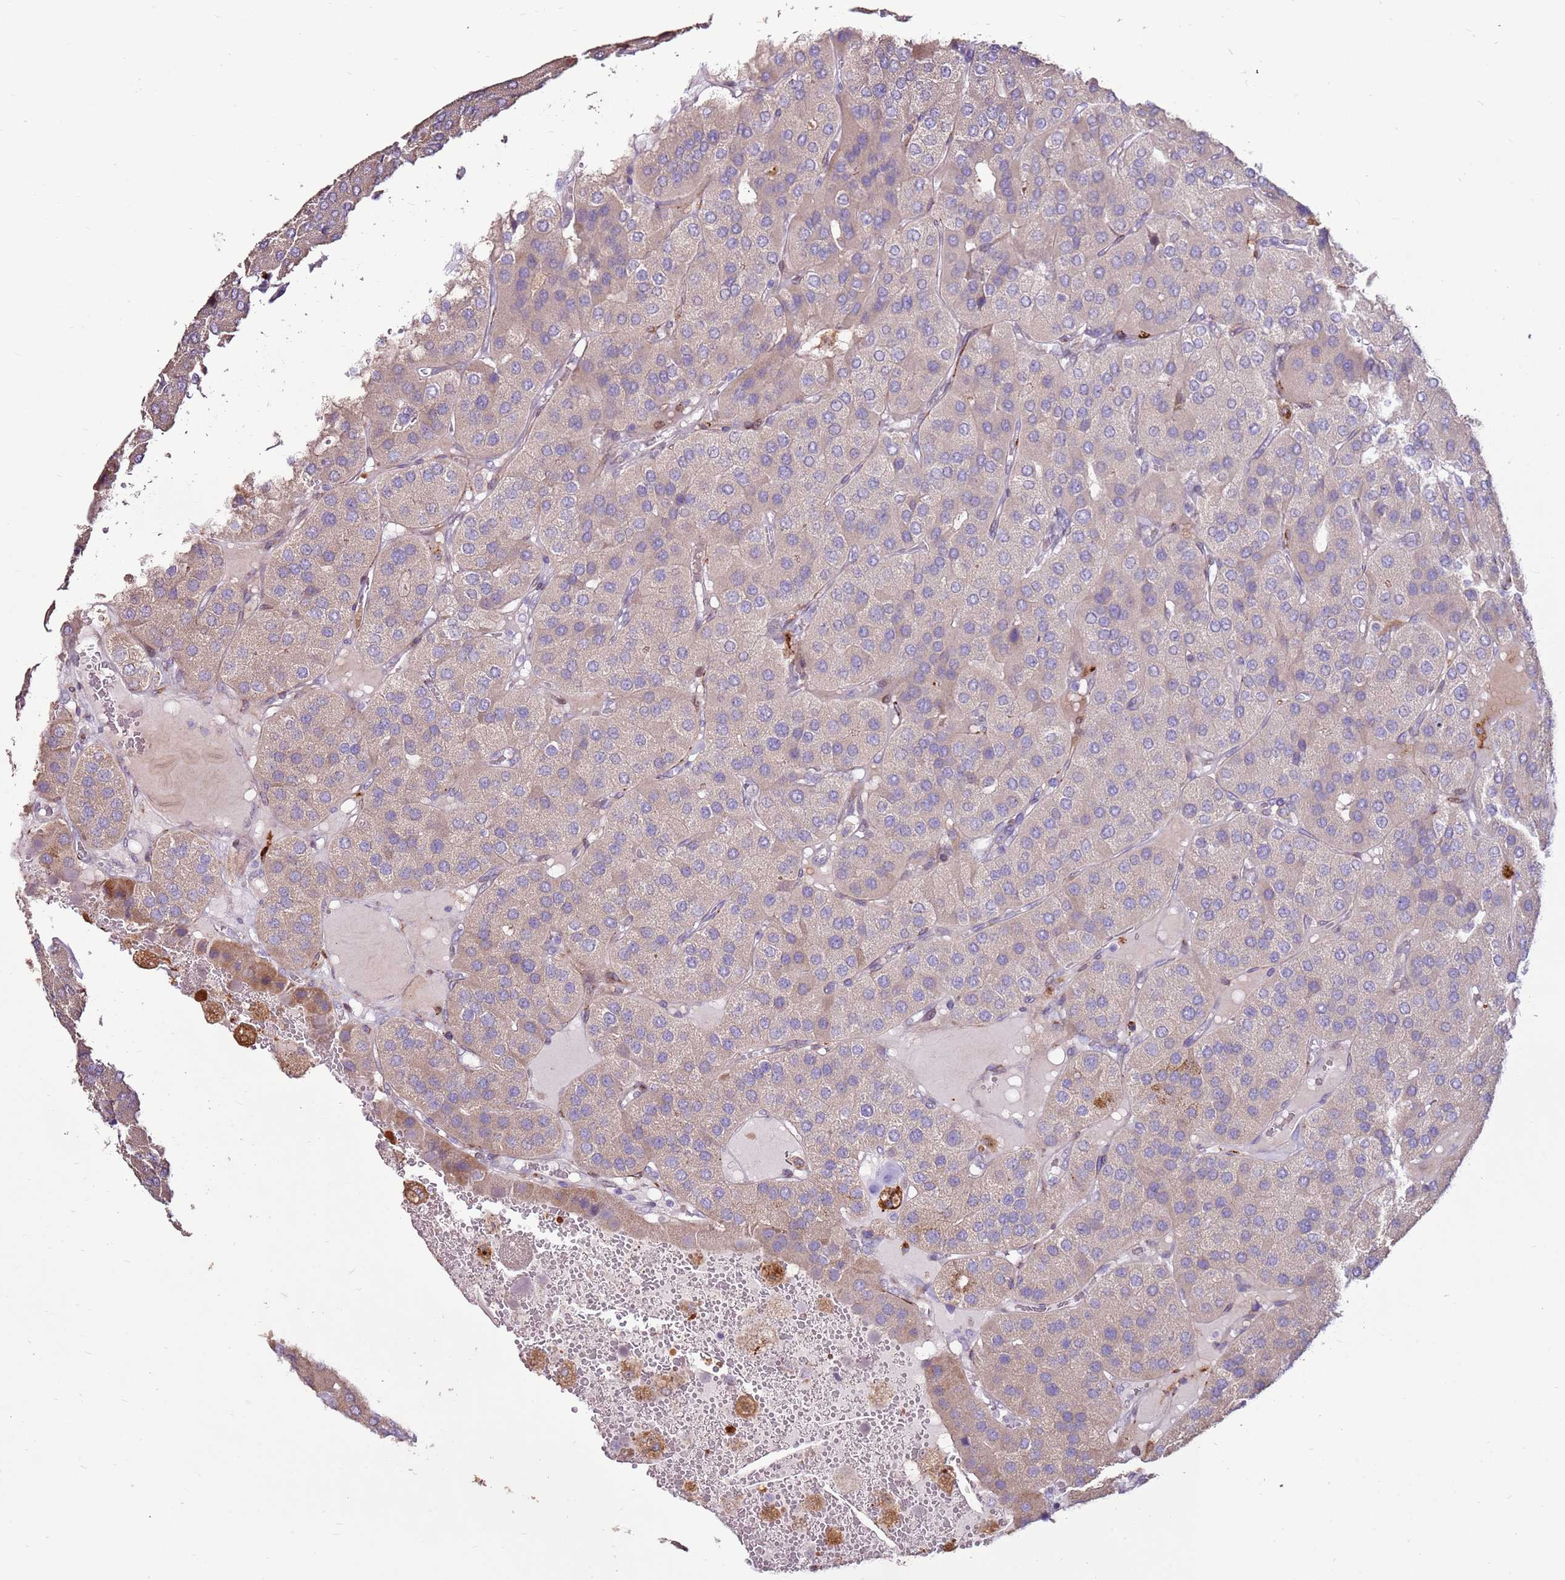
{"staining": {"intensity": "weak", "quantity": "<25%", "location": "cytoplasmic/membranous"}, "tissue": "parathyroid gland", "cell_type": "Glandular cells", "image_type": "normal", "snomed": [{"axis": "morphology", "description": "Normal tissue, NOS"}, {"axis": "morphology", "description": "Adenoma, NOS"}, {"axis": "topography", "description": "Parathyroid gland"}], "caption": "Immunohistochemical staining of unremarkable human parathyroid gland reveals no significant staining in glandular cells. (Immunohistochemistry, brightfield microscopy, high magnification).", "gene": "LGI4", "patient": {"sex": "female", "age": 86}}